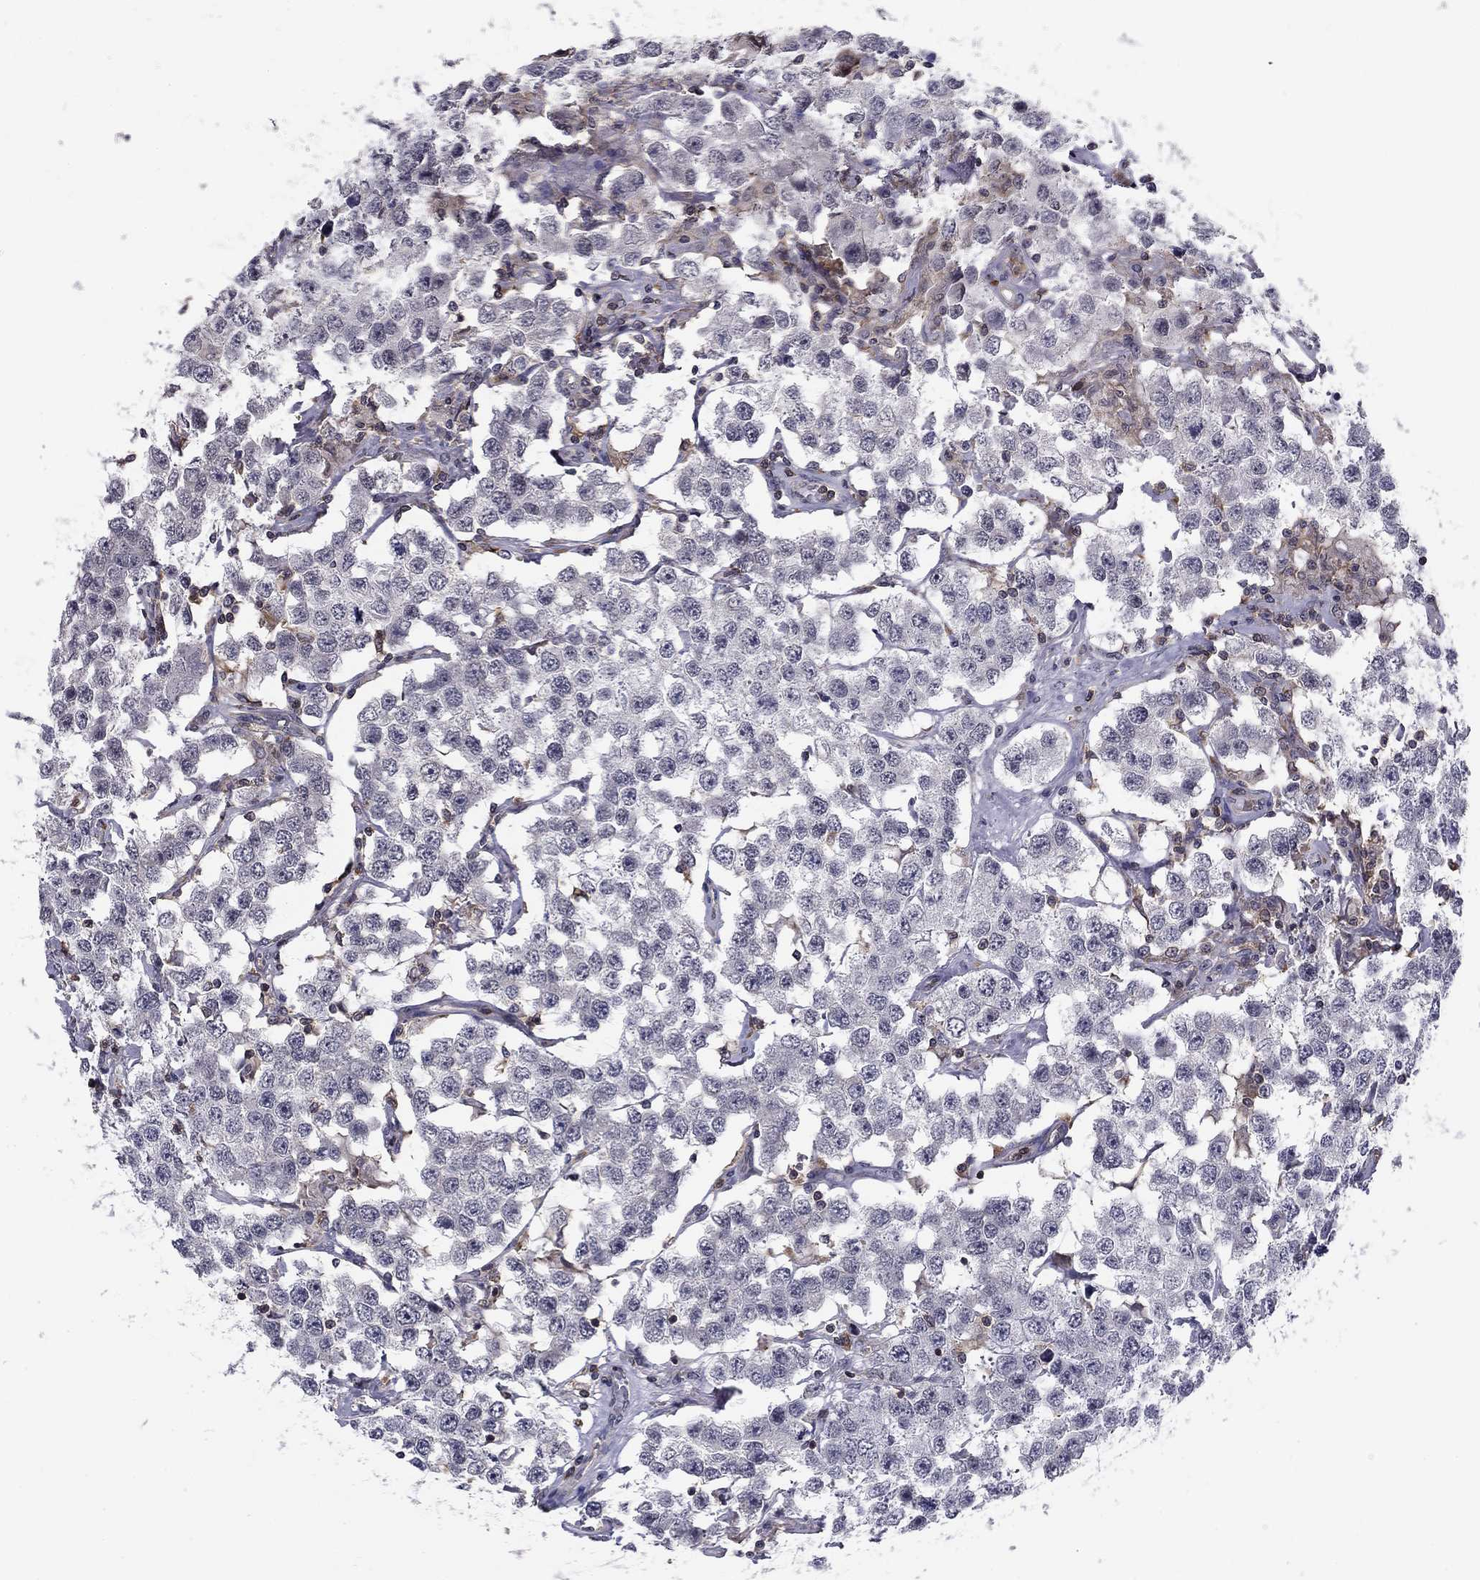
{"staining": {"intensity": "negative", "quantity": "none", "location": "none"}, "tissue": "testis cancer", "cell_type": "Tumor cells", "image_type": "cancer", "snomed": [{"axis": "morphology", "description": "Seminoma, NOS"}, {"axis": "topography", "description": "Testis"}], "caption": "This is an immunohistochemistry photomicrograph of testis cancer (seminoma). There is no positivity in tumor cells.", "gene": "PLCB2", "patient": {"sex": "male", "age": 52}}